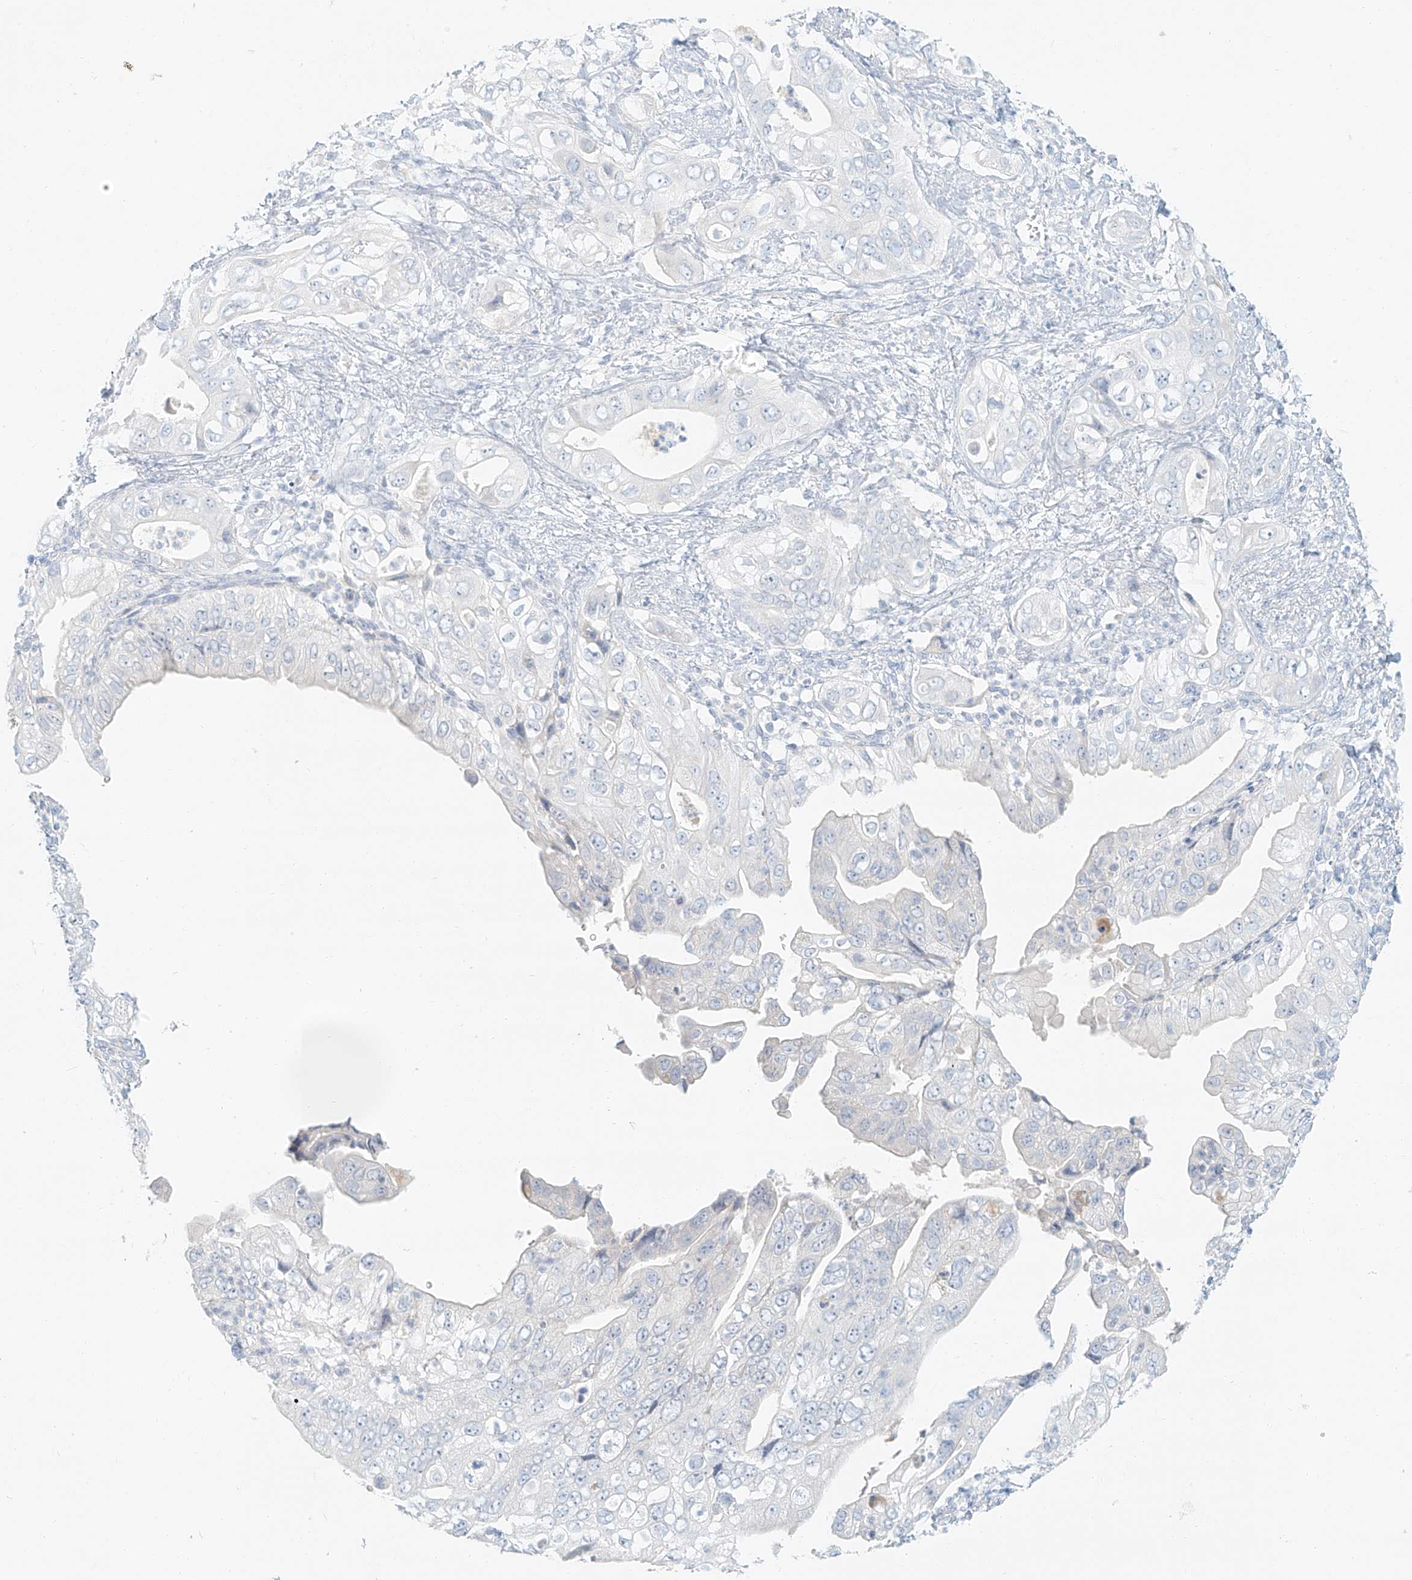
{"staining": {"intensity": "negative", "quantity": "none", "location": "none"}, "tissue": "pancreatic cancer", "cell_type": "Tumor cells", "image_type": "cancer", "snomed": [{"axis": "morphology", "description": "Adenocarcinoma, NOS"}, {"axis": "topography", "description": "Pancreas"}], "caption": "Immunohistochemistry of human pancreatic adenocarcinoma shows no staining in tumor cells. Nuclei are stained in blue.", "gene": "PGC", "patient": {"sex": "female", "age": 78}}